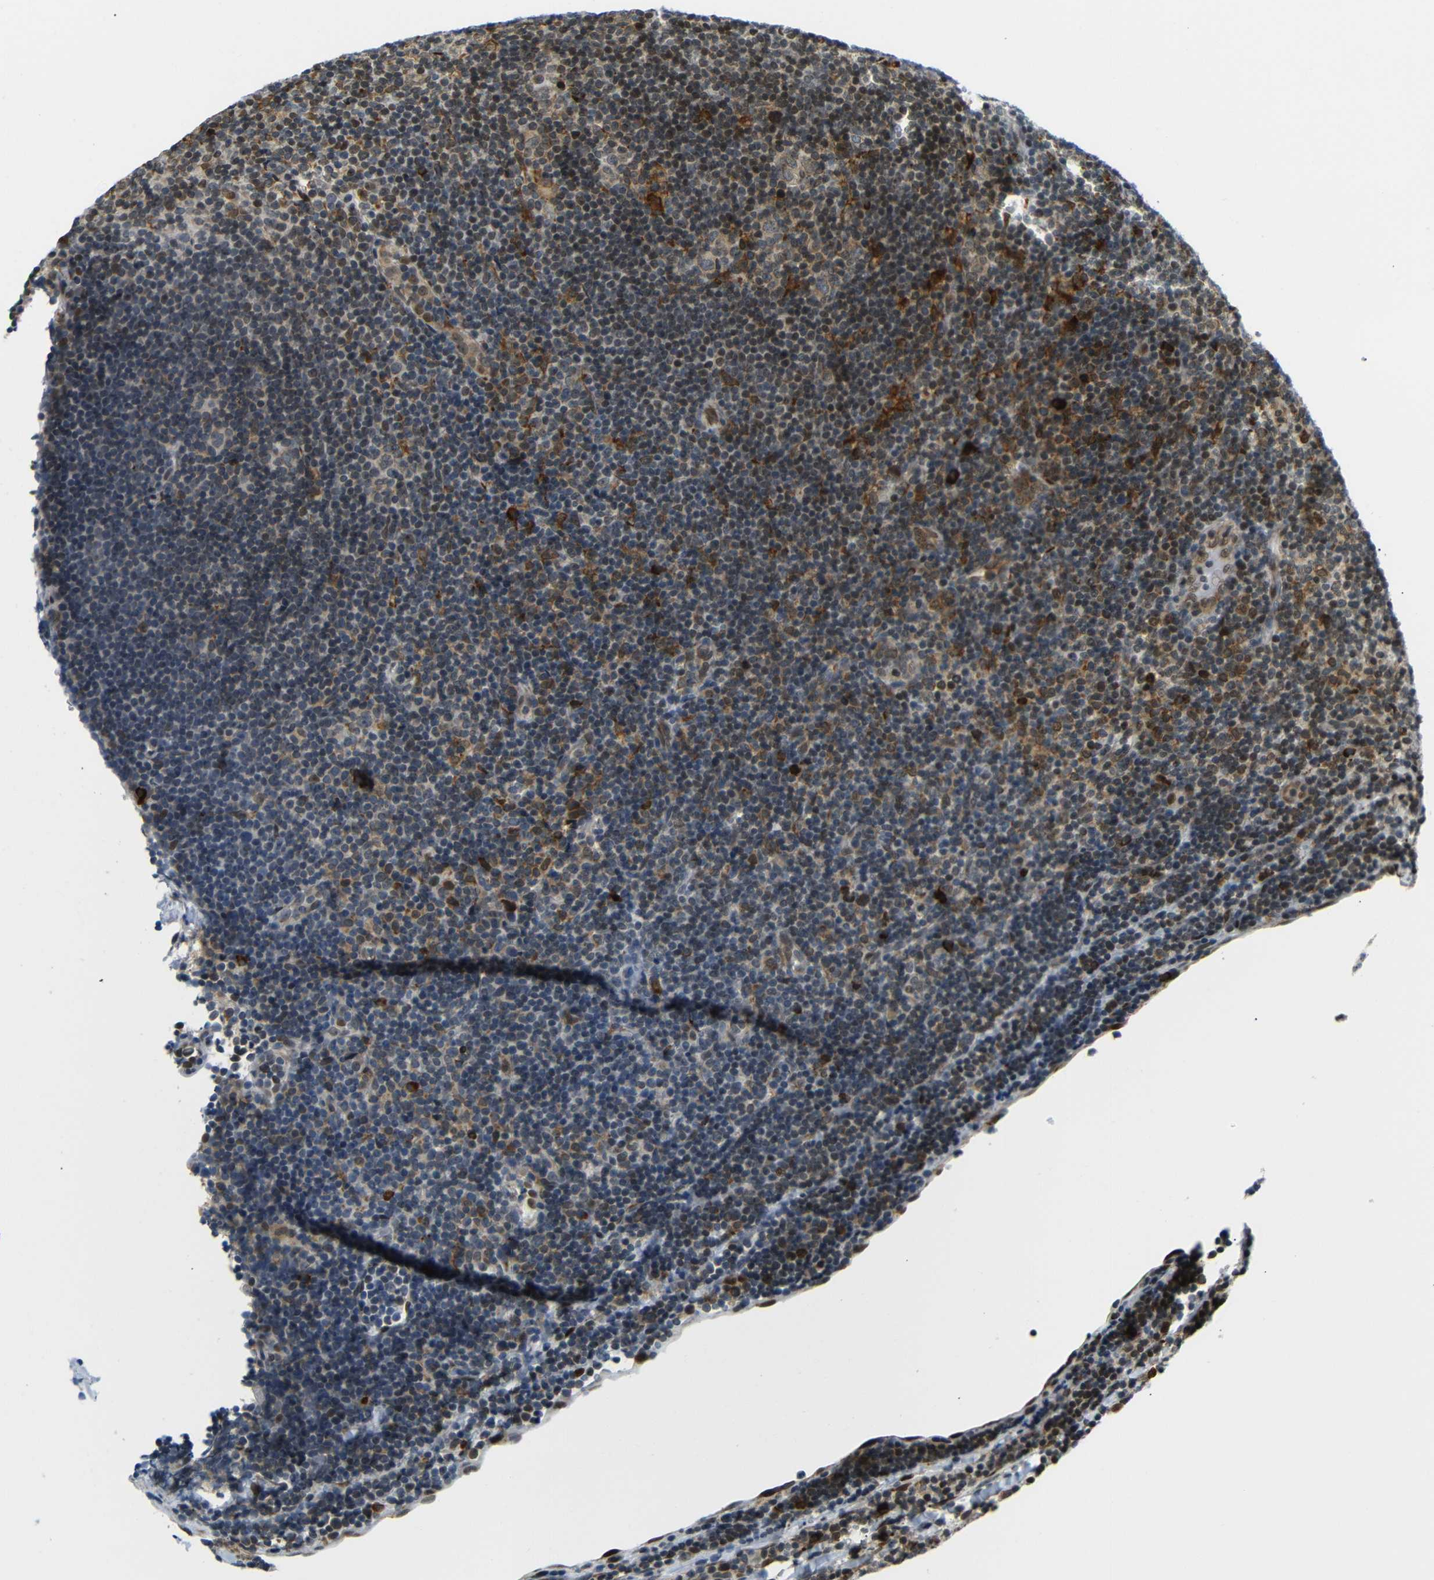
{"staining": {"intensity": "weak", "quantity": "<25%", "location": "cytoplasmic/membranous"}, "tissue": "lymphoma", "cell_type": "Tumor cells", "image_type": "cancer", "snomed": [{"axis": "morphology", "description": "Hodgkin's disease, NOS"}, {"axis": "topography", "description": "Lymph node"}], "caption": "Protein analysis of lymphoma shows no significant staining in tumor cells.", "gene": "SPCS2", "patient": {"sex": "female", "age": 57}}